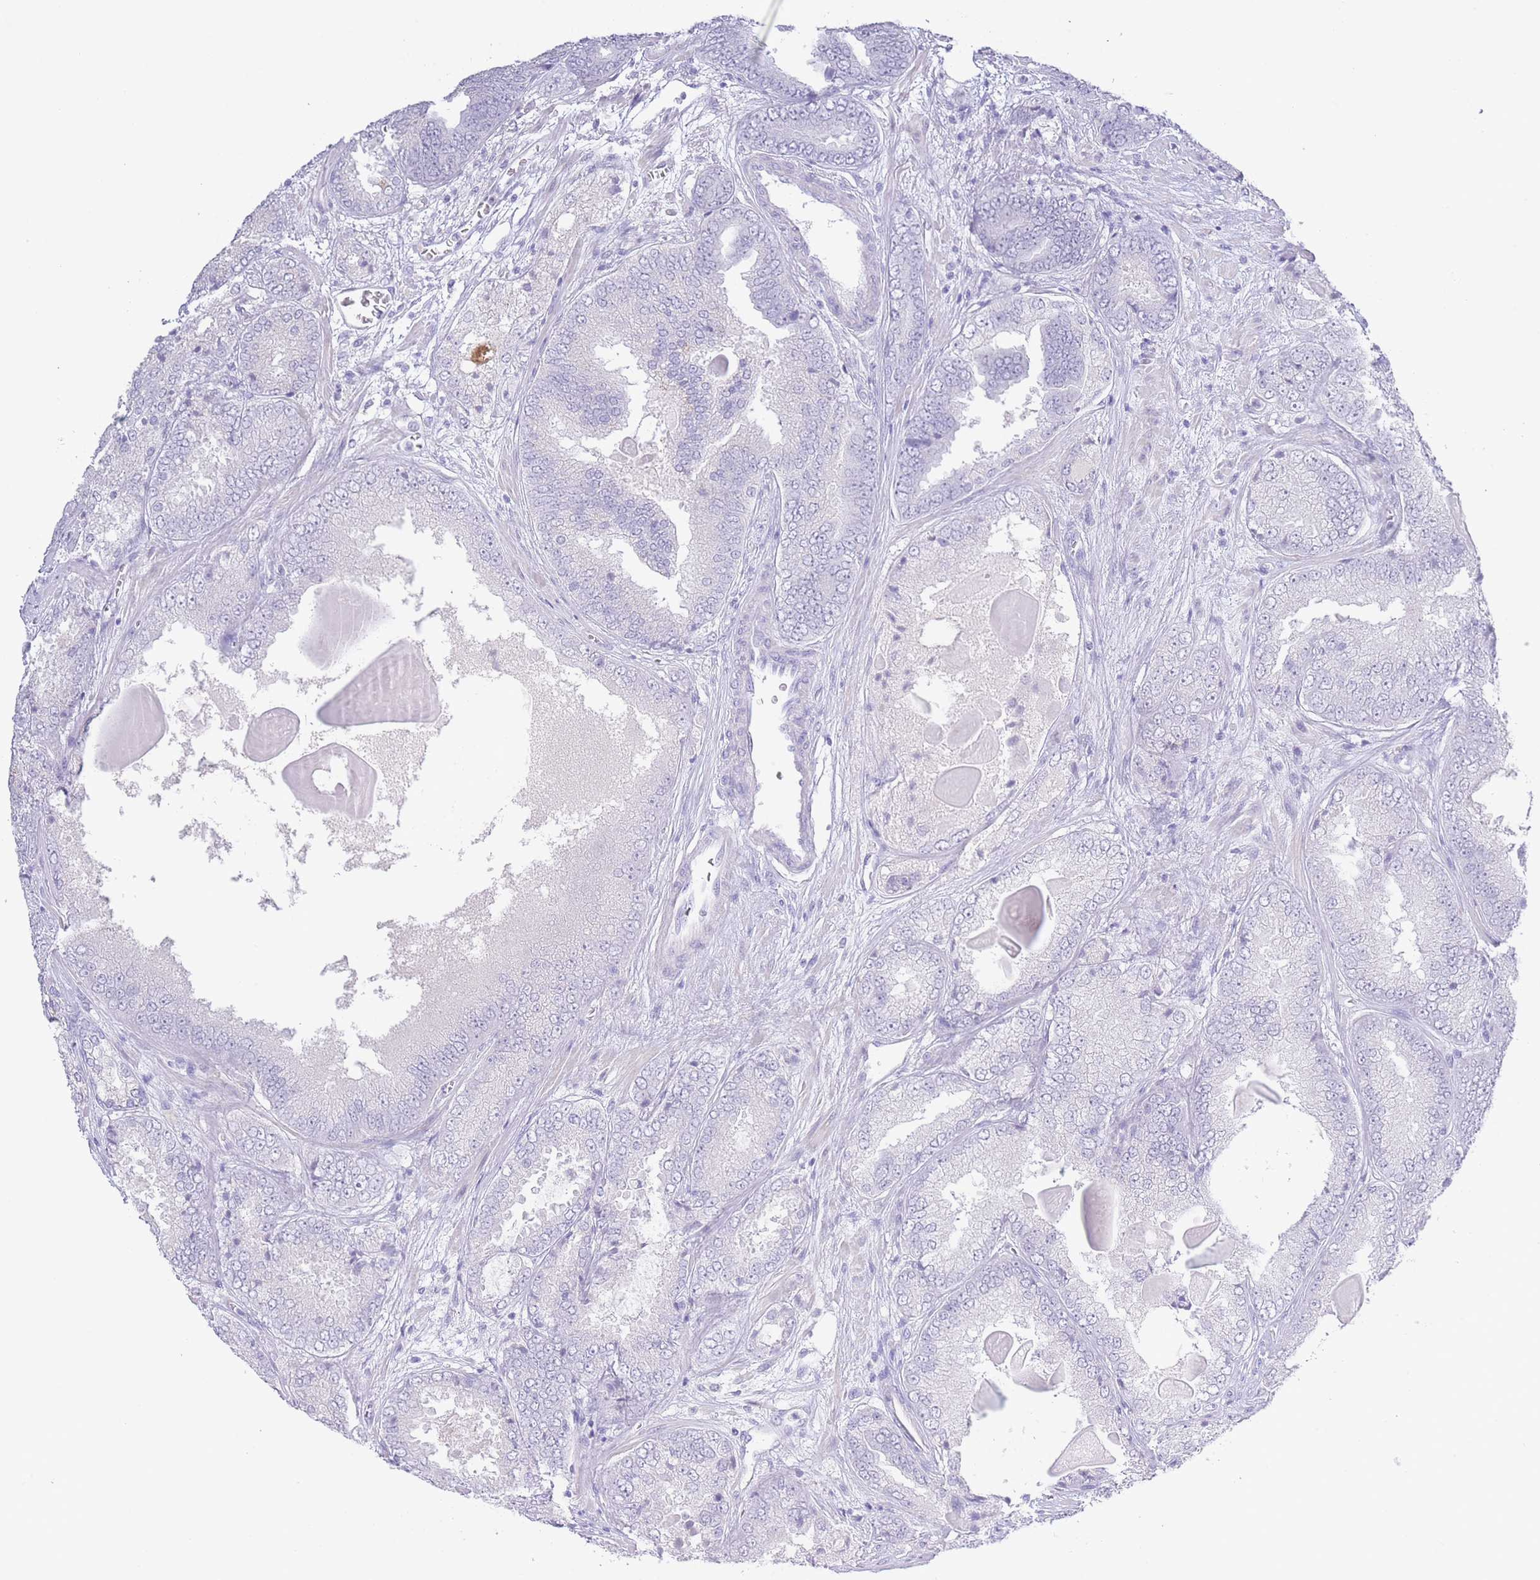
{"staining": {"intensity": "negative", "quantity": "none", "location": "none"}, "tissue": "prostate cancer", "cell_type": "Tumor cells", "image_type": "cancer", "snomed": [{"axis": "morphology", "description": "Adenocarcinoma, High grade"}, {"axis": "topography", "description": "Prostate"}], "caption": "Prostate cancer was stained to show a protein in brown. There is no significant positivity in tumor cells. (DAB (3,3'-diaminobenzidine) immunohistochemistry with hematoxylin counter stain).", "gene": "PKLR", "patient": {"sex": "male", "age": 63}}